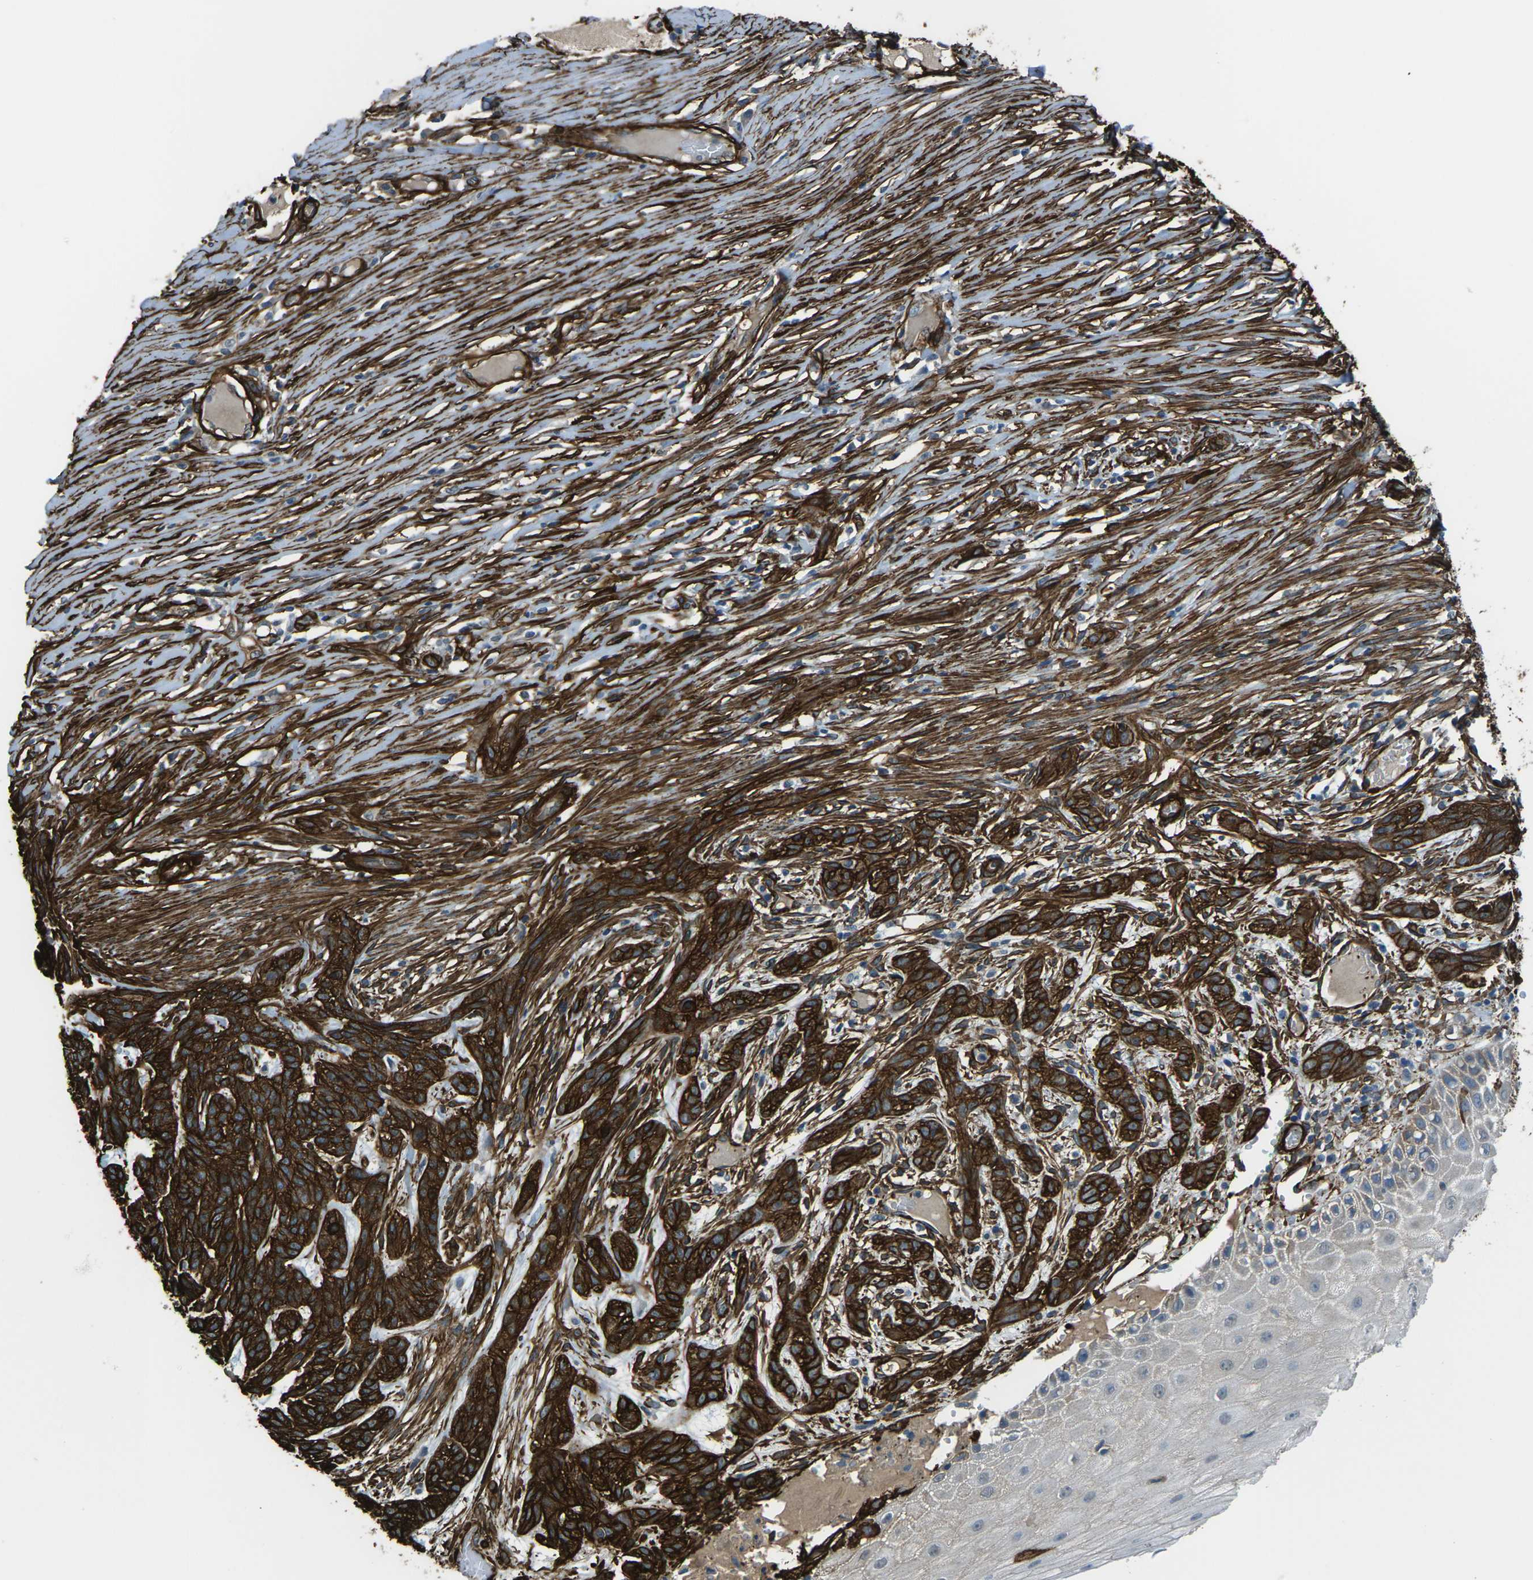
{"staining": {"intensity": "strong", "quantity": ">75%", "location": "cytoplasmic/membranous"}, "tissue": "skin cancer", "cell_type": "Tumor cells", "image_type": "cancer", "snomed": [{"axis": "morphology", "description": "Basal cell carcinoma"}, {"axis": "topography", "description": "Skin"}], "caption": "The immunohistochemical stain shows strong cytoplasmic/membranous positivity in tumor cells of skin cancer (basal cell carcinoma) tissue. The staining was performed using DAB (3,3'-diaminobenzidine), with brown indicating positive protein expression. Nuclei are stained blue with hematoxylin.", "gene": "GRAMD1C", "patient": {"sex": "female", "age": 59}}